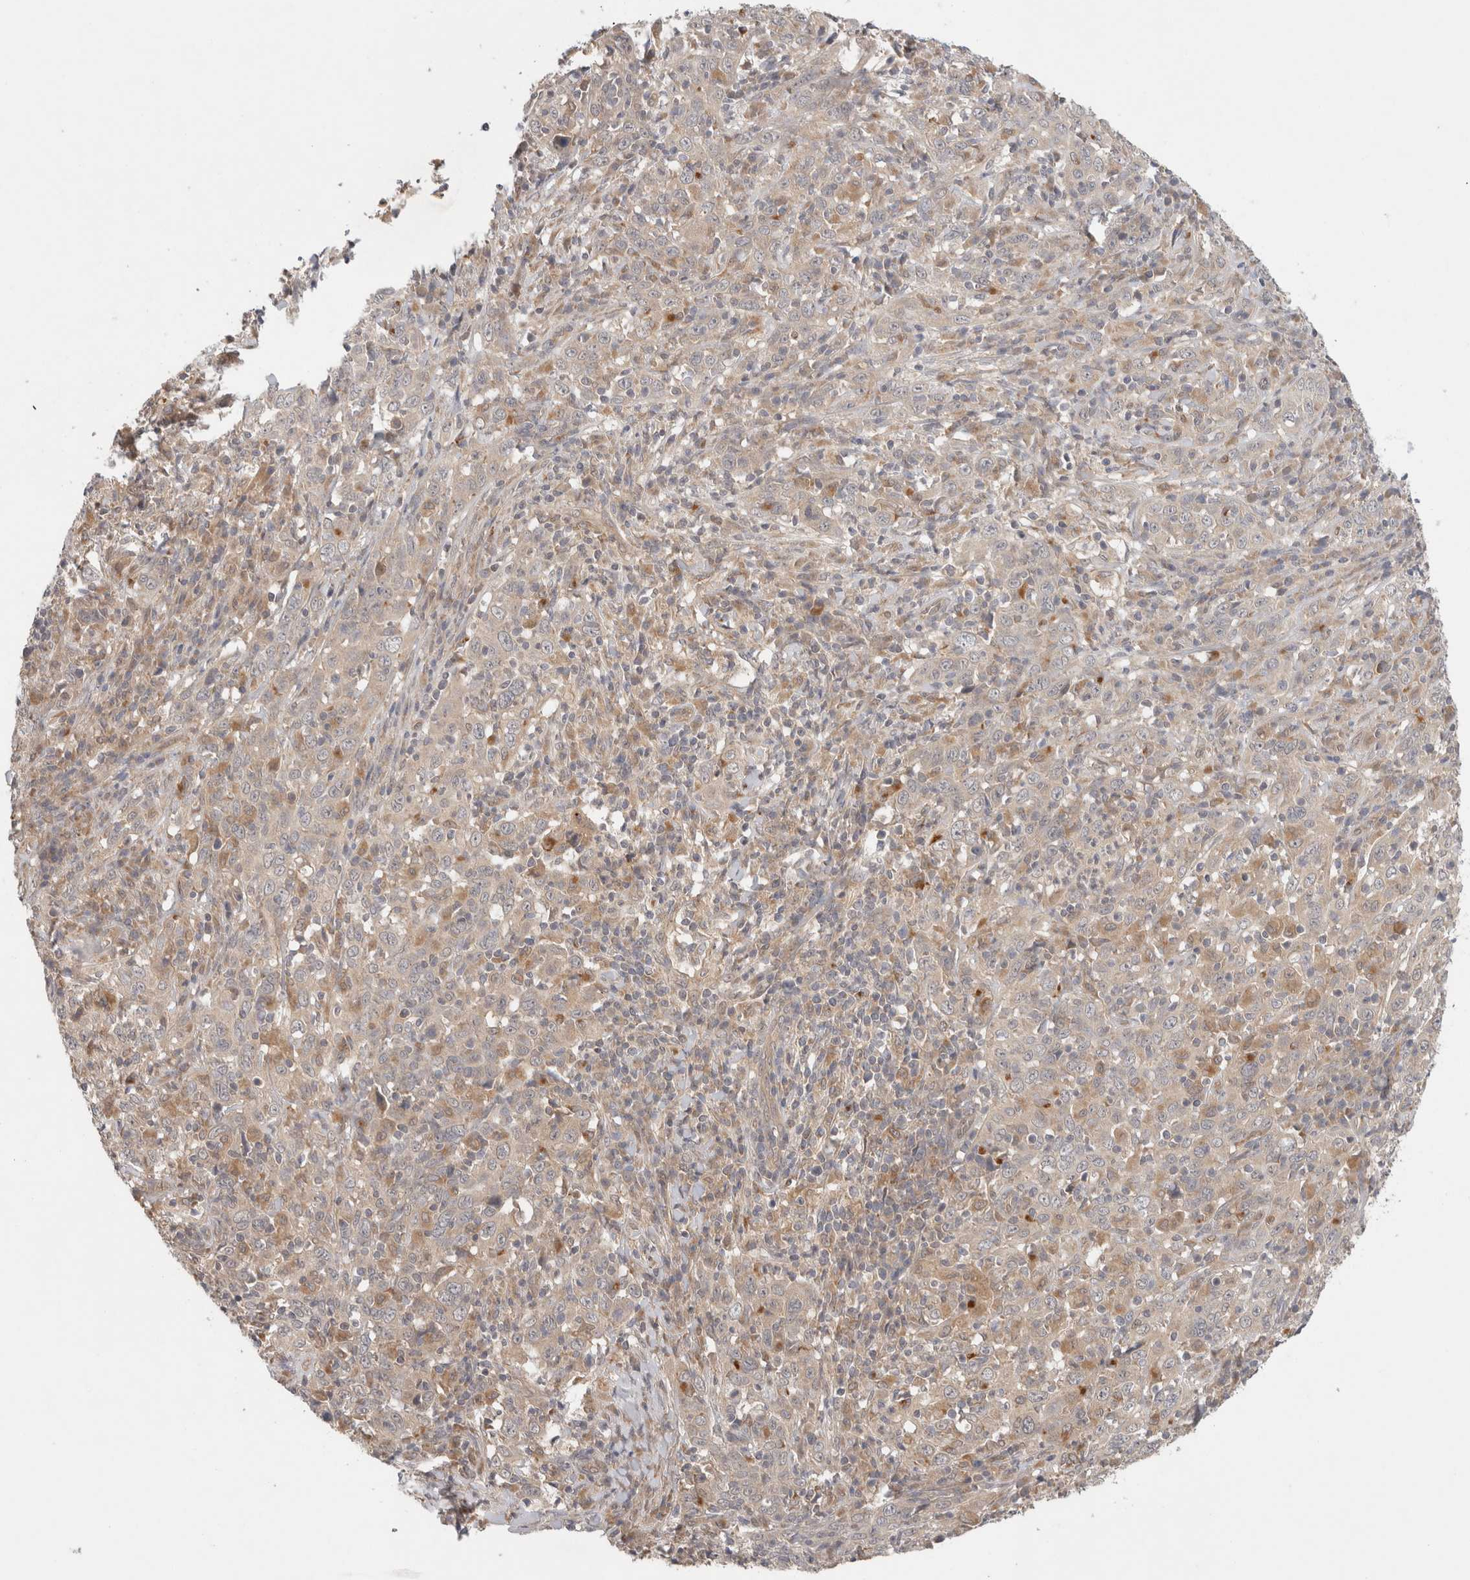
{"staining": {"intensity": "weak", "quantity": ">75%", "location": "cytoplasmic/membranous"}, "tissue": "cervical cancer", "cell_type": "Tumor cells", "image_type": "cancer", "snomed": [{"axis": "morphology", "description": "Squamous cell carcinoma, NOS"}, {"axis": "topography", "description": "Cervix"}], "caption": "Protein analysis of cervical cancer (squamous cell carcinoma) tissue demonstrates weak cytoplasmic/membranous staining in approximately >75% of tumor cells. (IHC, brightfield microscopy, high magnification).", "gene": "SGK1", "patient": {"sex": "female", "age": 46}}